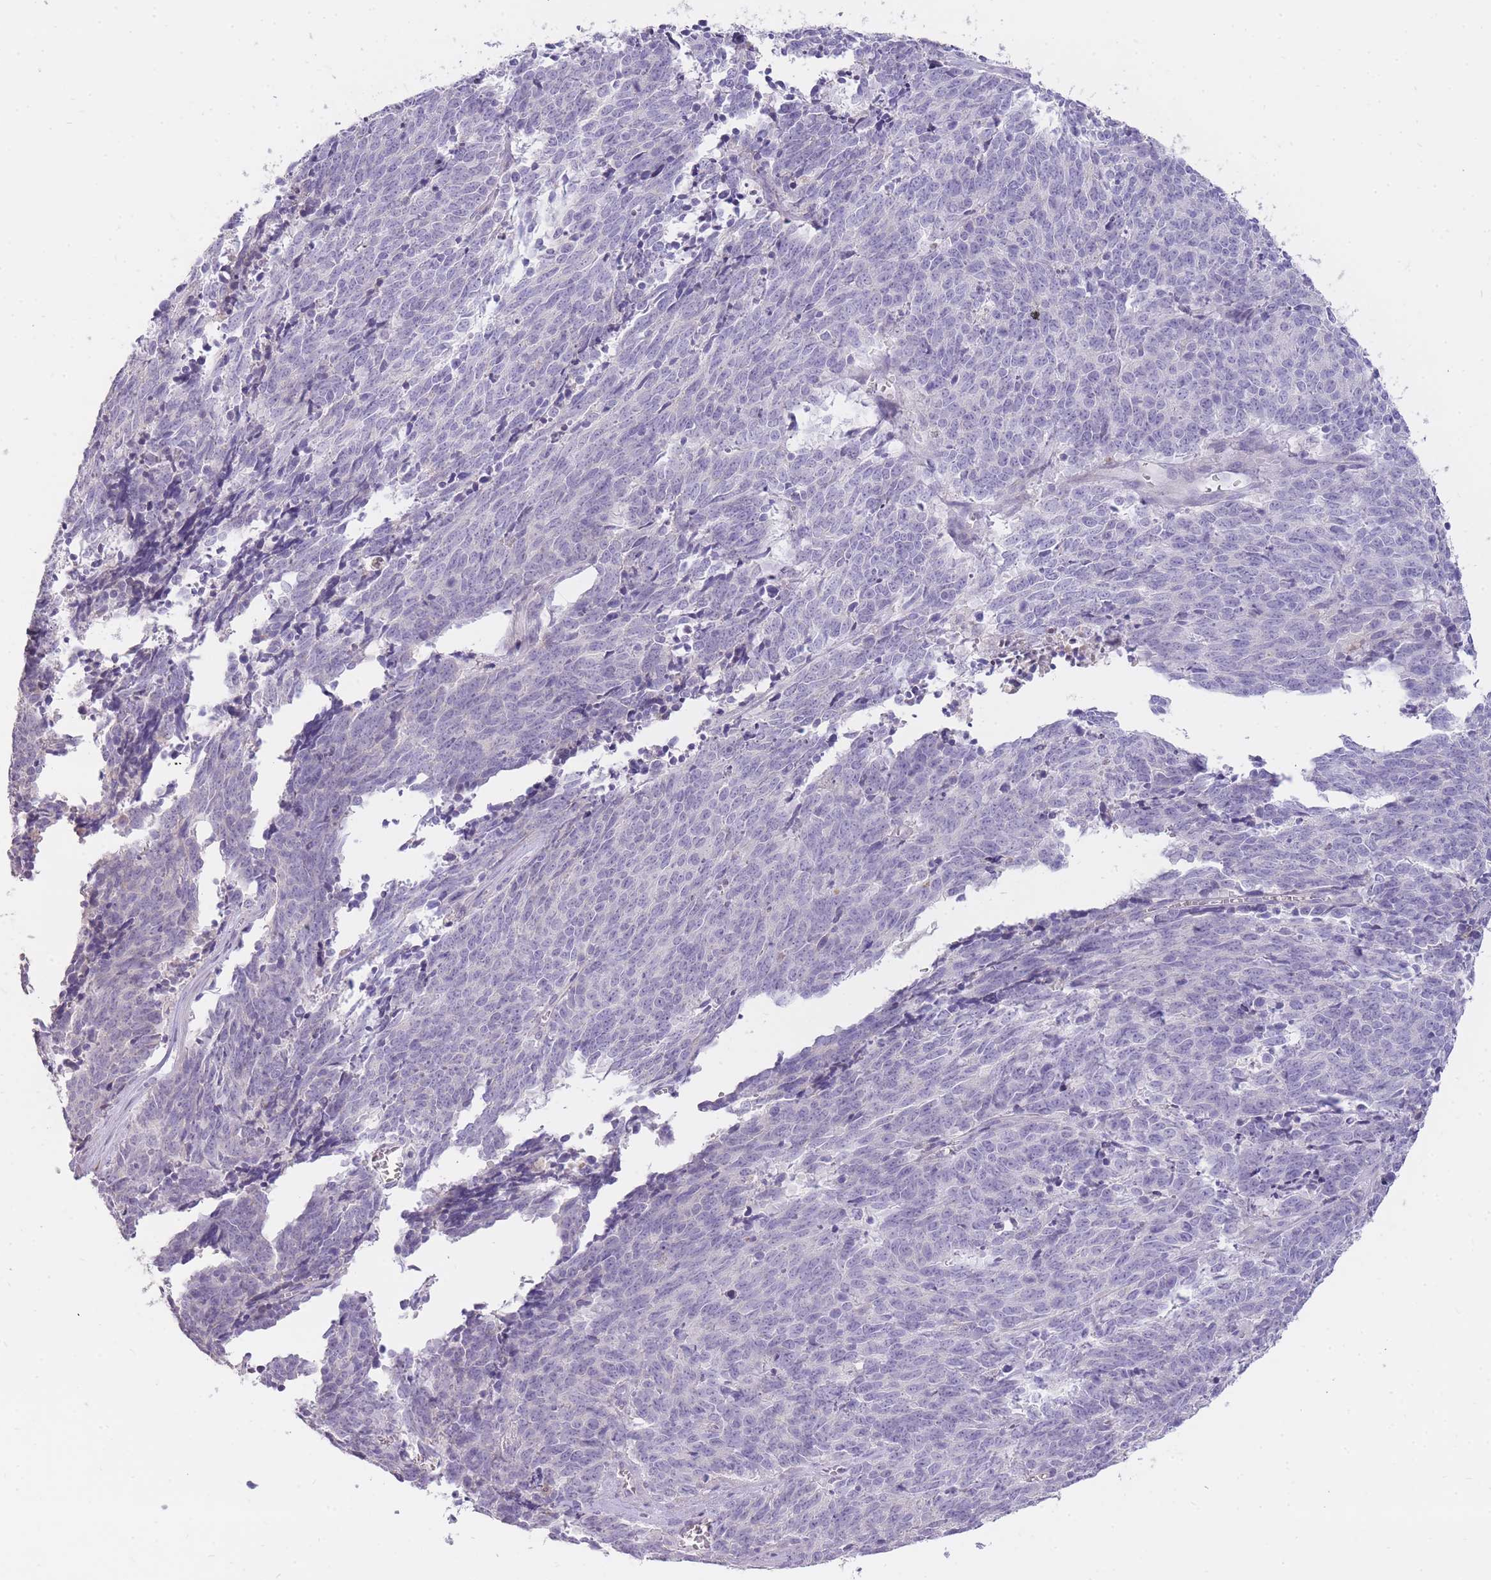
{"staining": {"intensity": "negative", "quantity": "none", "location": "none"}, "tissue": "cervical cancer", "cell_type": "Tumor cells", "image_type": "cancer", "snomed": [{"axis": "morphology", "description": "Squamous cell carcinoma, NOS"}, {"axis": "topography", "description": "Cervix"}], "caption": "Immunohistochemistry (IHC) image of neoplastic tissue: cervical squamous cell carcinoma stained with DAB exhibits no significant protein positivity in tumor cells. Brightfield microscopy of immunohistochemistry (IHC) stained with DAB (3,3'-diaminobenzidine) (brown) and hematoxylin (blue), captured at high magnification.", "gene": "FRG2C", "patient": {"sex": "female", "age": 29}}